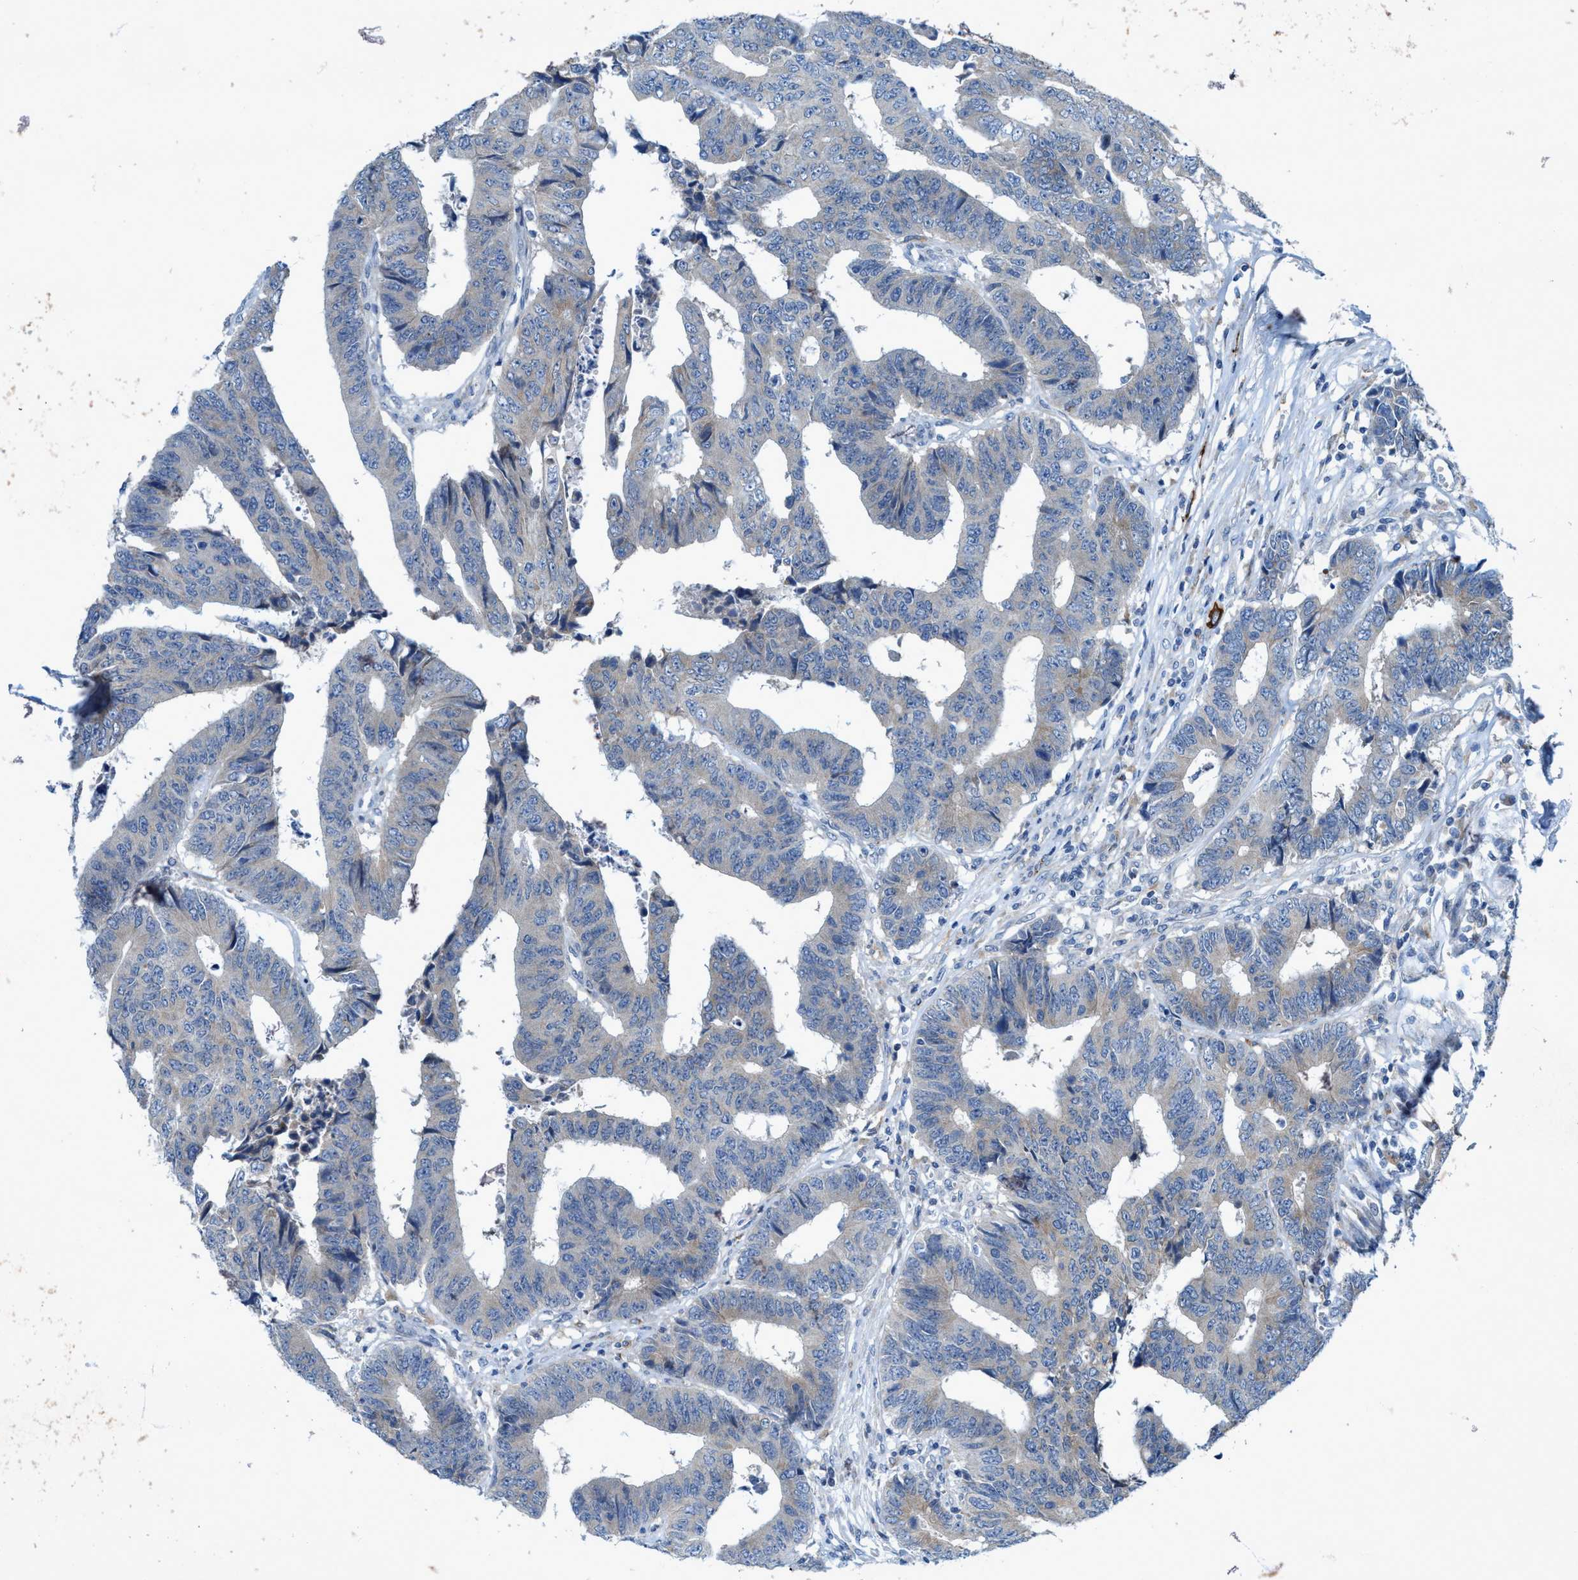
{"staining": {"intensity": "negative", "quantity": "none", "location": "none"}, "tissue": "colorectal cancer", "cell_type": "Tumor cells", "image_type": "cancer", "snomed": [{"axis": "morphology", "description": "Adenocarcinoma, NOS"}, {"axis": "topography", "description": "Rectum"}], "caption": "An IHC micrograph of colorectal cancer is shown. There is no staining in tumor cells of colorectal cancer.", "gene": "URGCP", "patient": {"sex": "male", "age": 84}}